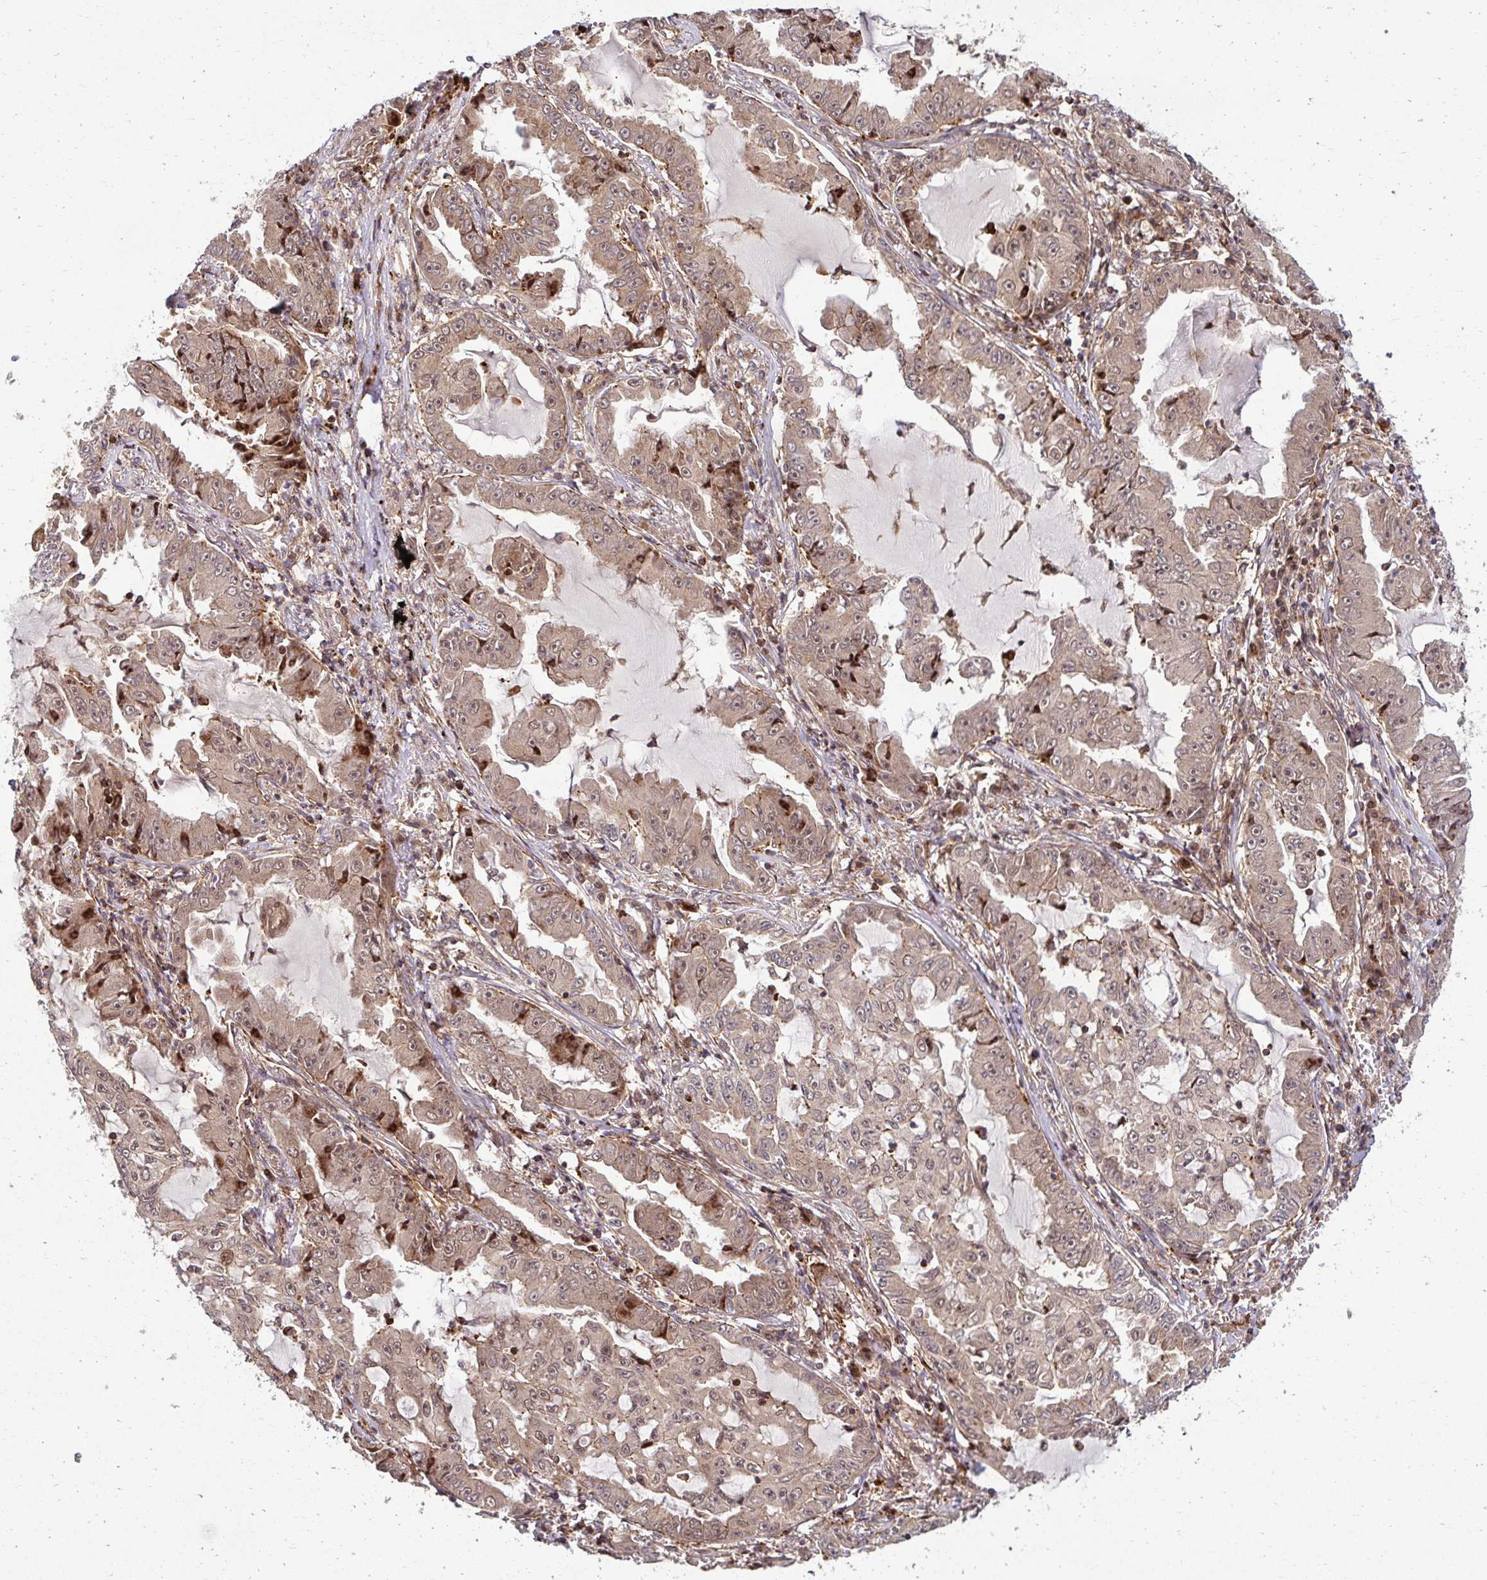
{"staining": {"intensity": "moderate", "quantity": "<25%", "location": "cytoplasmic/membranous,nuclear"}, "tissue": "lung cancer", "cell_type": "Tumor cells", "image_type": "cancer", "snomed": [{"axis": "morphology", "description": "Adenocarcinoma, NOS"}, {"axis": "topography", "description": "Lung"}], "caption": "Immunohistochemical staining of adenocarcinoma (lung) shows low levels of moderate cytoplasmic/membranous and nuclear staining in approximately <25% of tumor cells.", "gene": "PSMA4", "patient": {"sex": "female", "age": 52}}